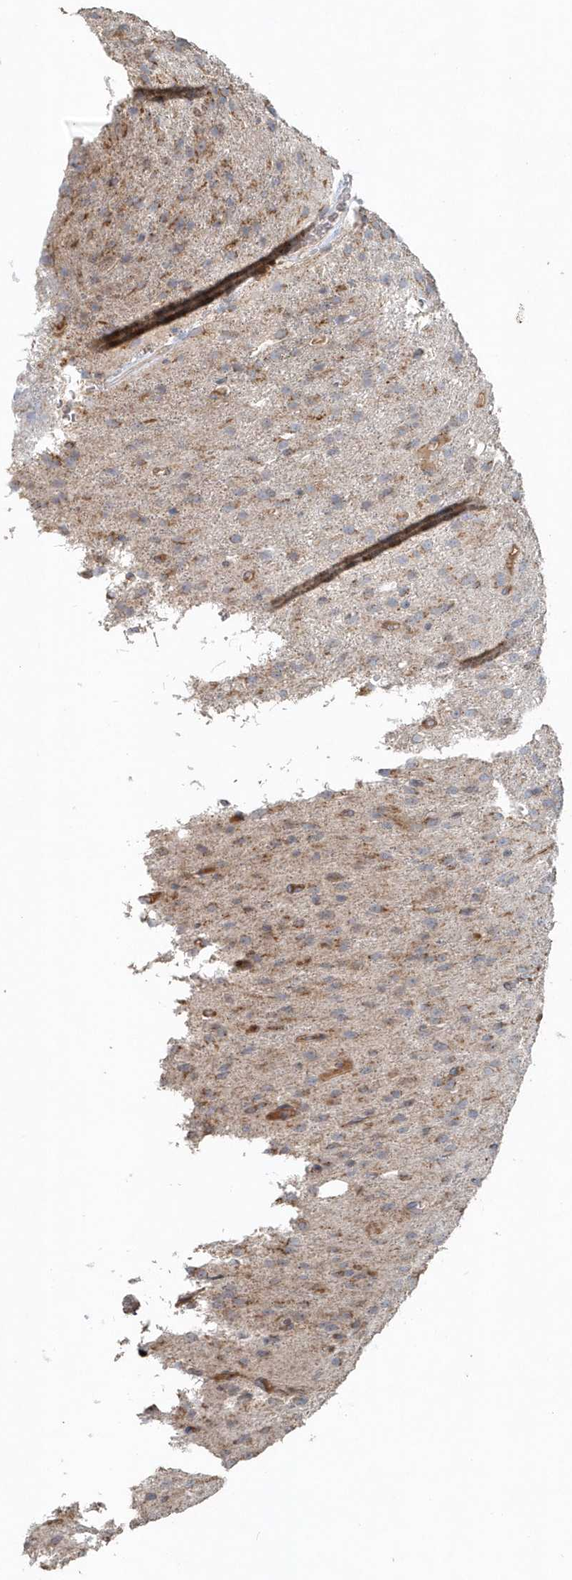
{"staining": {"intensity": "moderate", "quantity": "25%-75%", "location": "cytoplasmic/membranous"}, "tissue": "glioma", "cell_type": "Tumor cells", "image_type": "cancer", "snomed": [{"axis": "morphology", "description": "Glioma, malignant, High grade"}, {"axis": "topography", "description": "Brain"}], "caption": "Human high-grade glioma (malignant) stained with a protein marker reveals moderate staining in tumor cells.", "gene": "MMUT", "patient": {"sex": "female", "age": 59}}